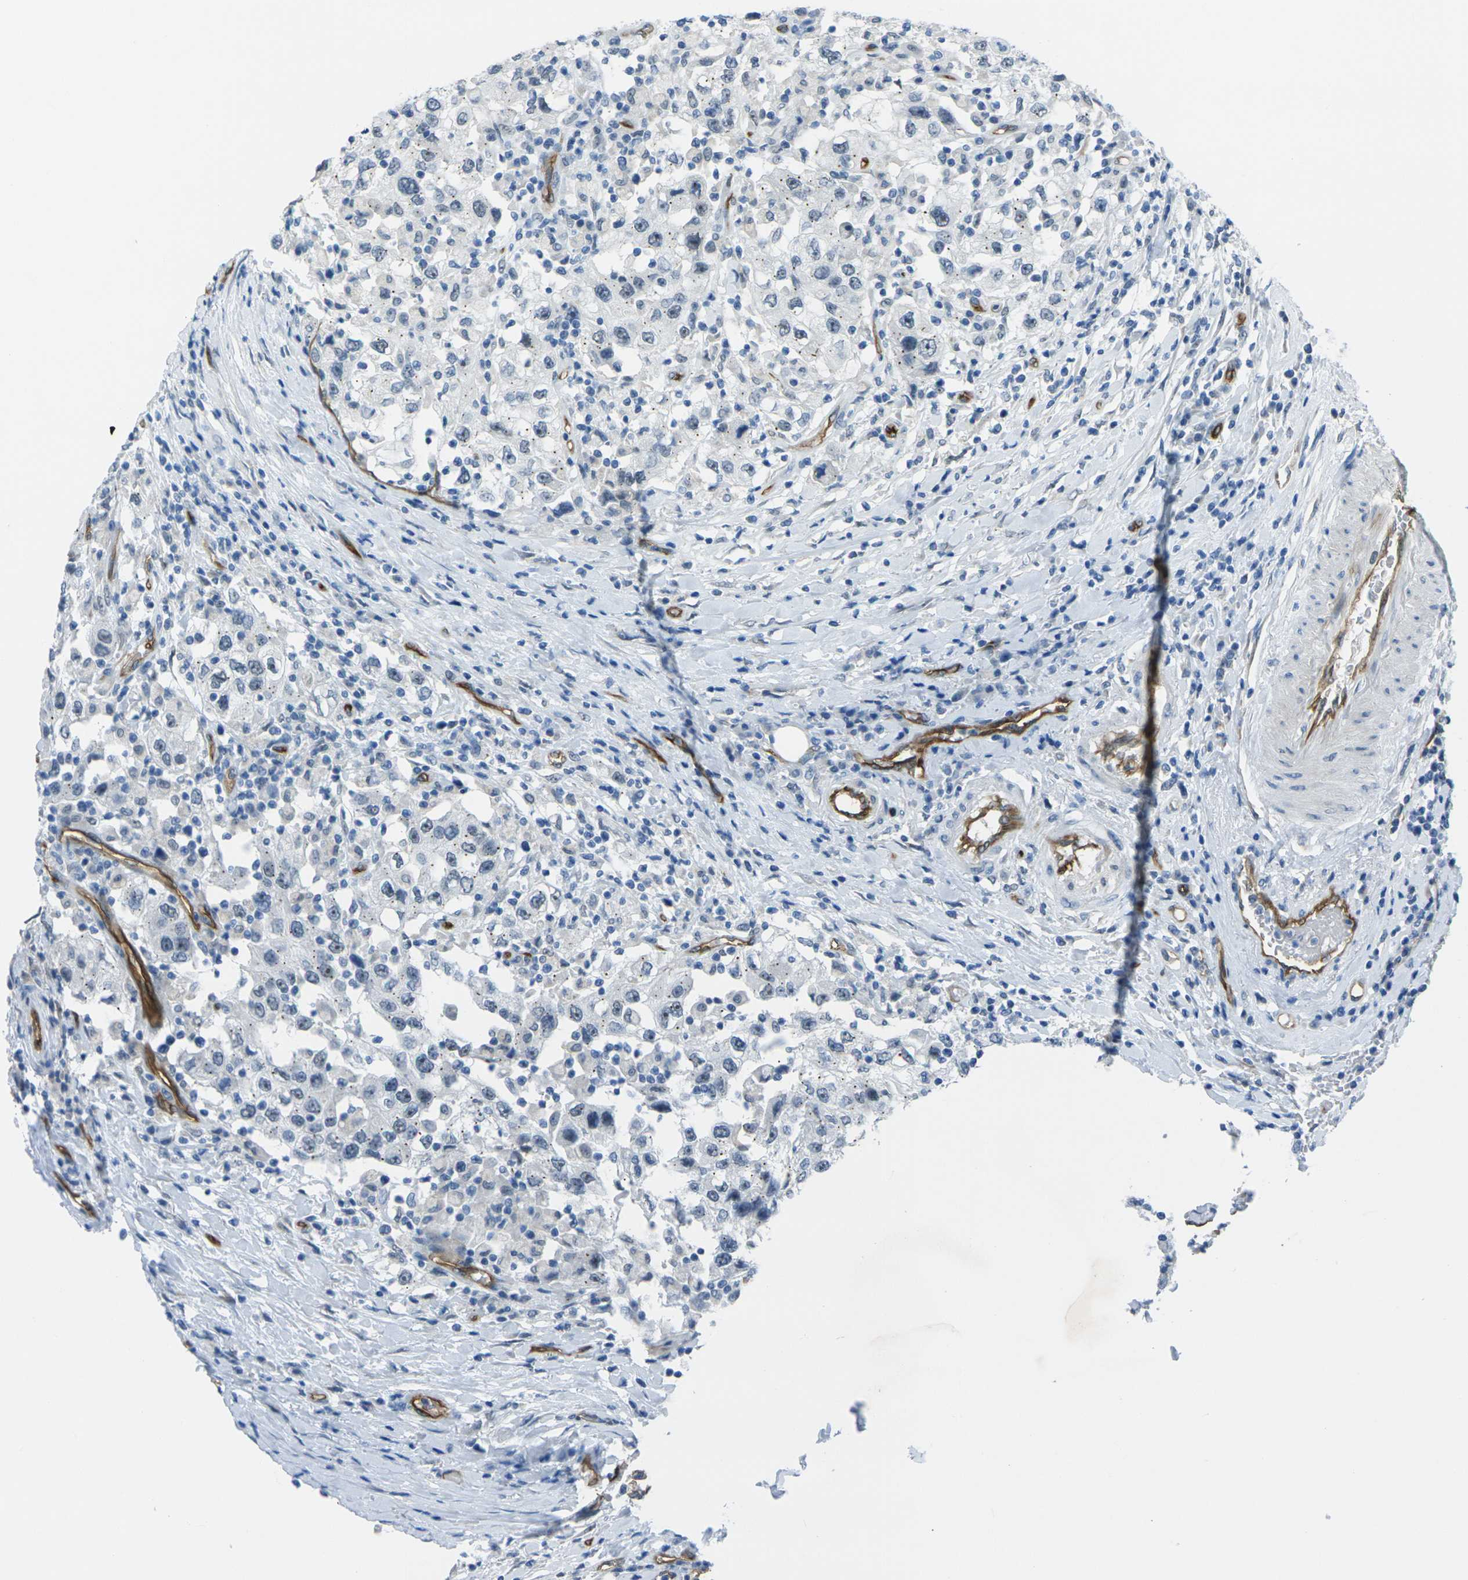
{"staining": {"intensity": "negative", "quantity": "none", "location": "none"}, "tissue": "urothelial cancer", "cell_type": "Tumor cells", "image_type": "cancer", "snomed": [{"axis": "morphology", "description": "Urothelial carcinoma, High grade"}, {"axis": "topography", "description": "Urinary bladder"}], "caption": "Tumor cells show no significant positivity in urothelial cancer.", "gene": "HSPA12B", "patient": {"sex": "female", "age": 80}}